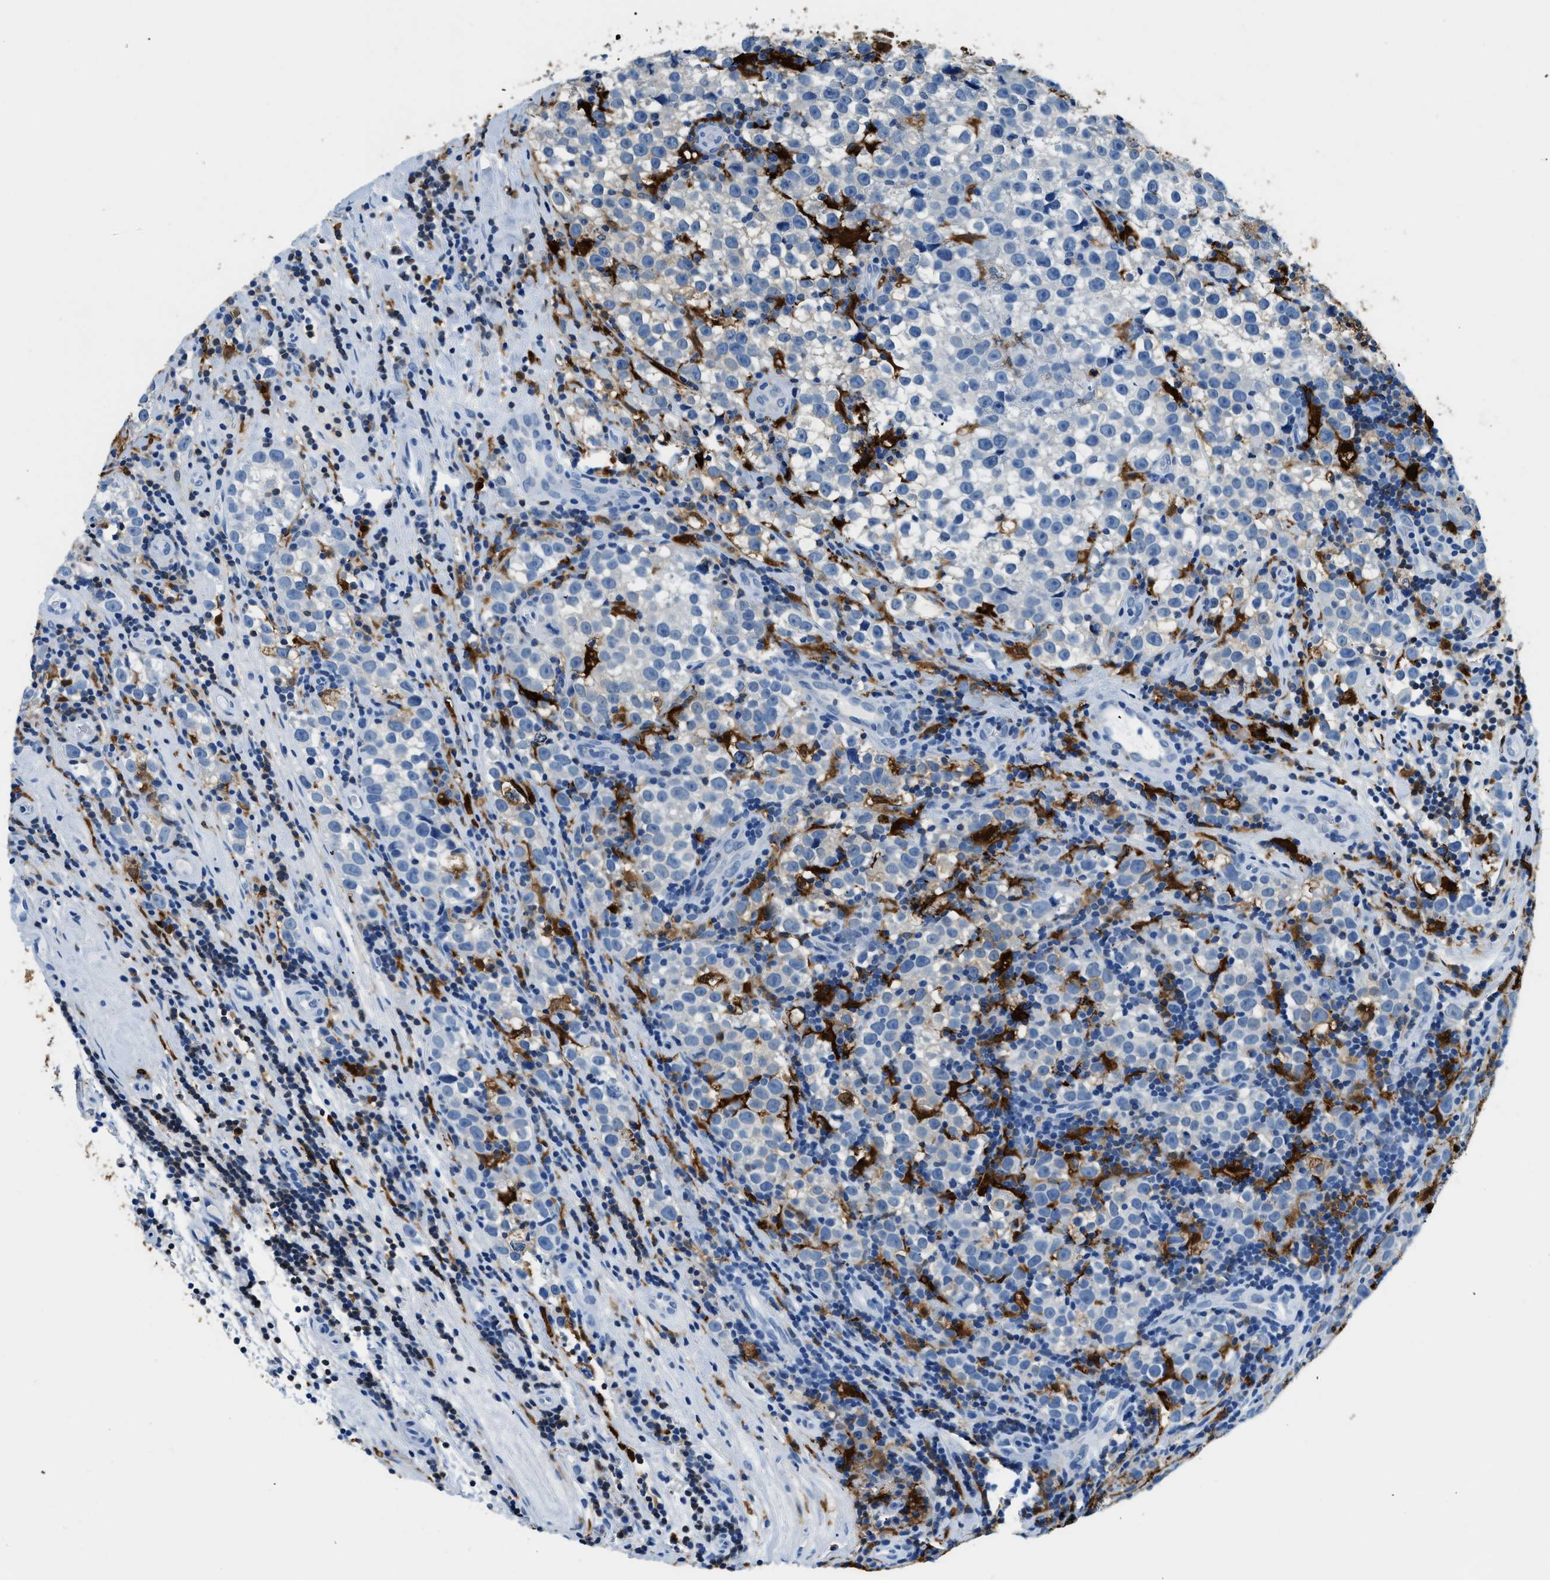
{"staining": {"intensity": "negative", "quantity": "none", "location": "none"}, "tissue": "testis cancer", "cell_type": "Tumor cells", "image_type": "cancer", "snomed": [{"axis": "morphology", "description": "Normal tissue, NOS"}, {"axis": "morphology", "description": "Seminoma, NOS"}, {"axis": "topography", "description": "Testis"}], "caption": "This is an immunohistochemistry image of human seminoma (testis). There is no expression in tumor cells.", "gene": "CAPG", "patient": {"sex": "male", "age": 43}}